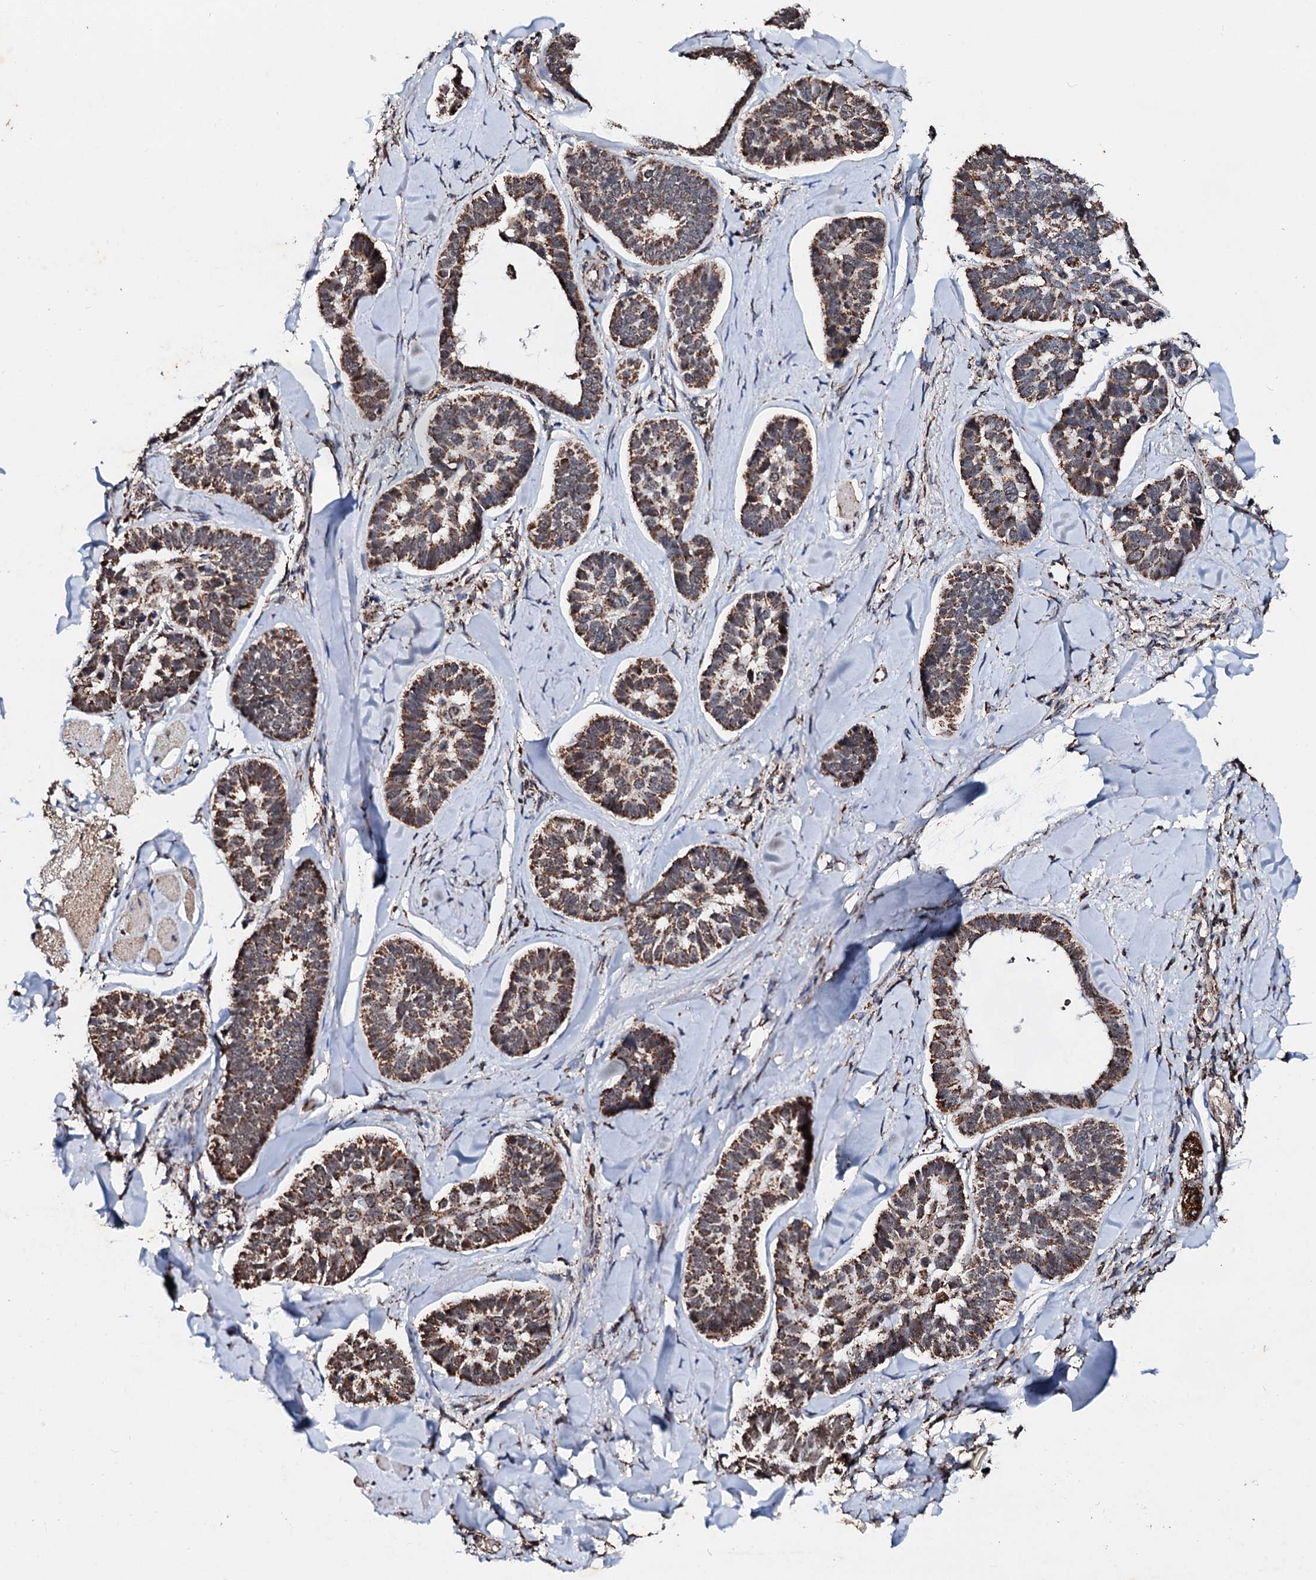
{"staining": {"intensity": "moderate", "quantity": ">75%", "location": "cytoplasmic/membranous"}, "tissue": "skin cancer", "cell_type": "Tumor cells", "image_type": "cancer", "snomed": [{"axis": "morphology", "description": "Basal cell carcinoma"}, {"axis": "topography", "description": "Skin"}], "caption": "Immunohistochemical staining of basal cell carcinoma (skin) demonstrates medium levels of moderate cytoplasmic/membranous positivity in approximately >75% of tumor cells.", "gene": "SECISBP2L", "patient": {"sex": "male", "age": 62}}